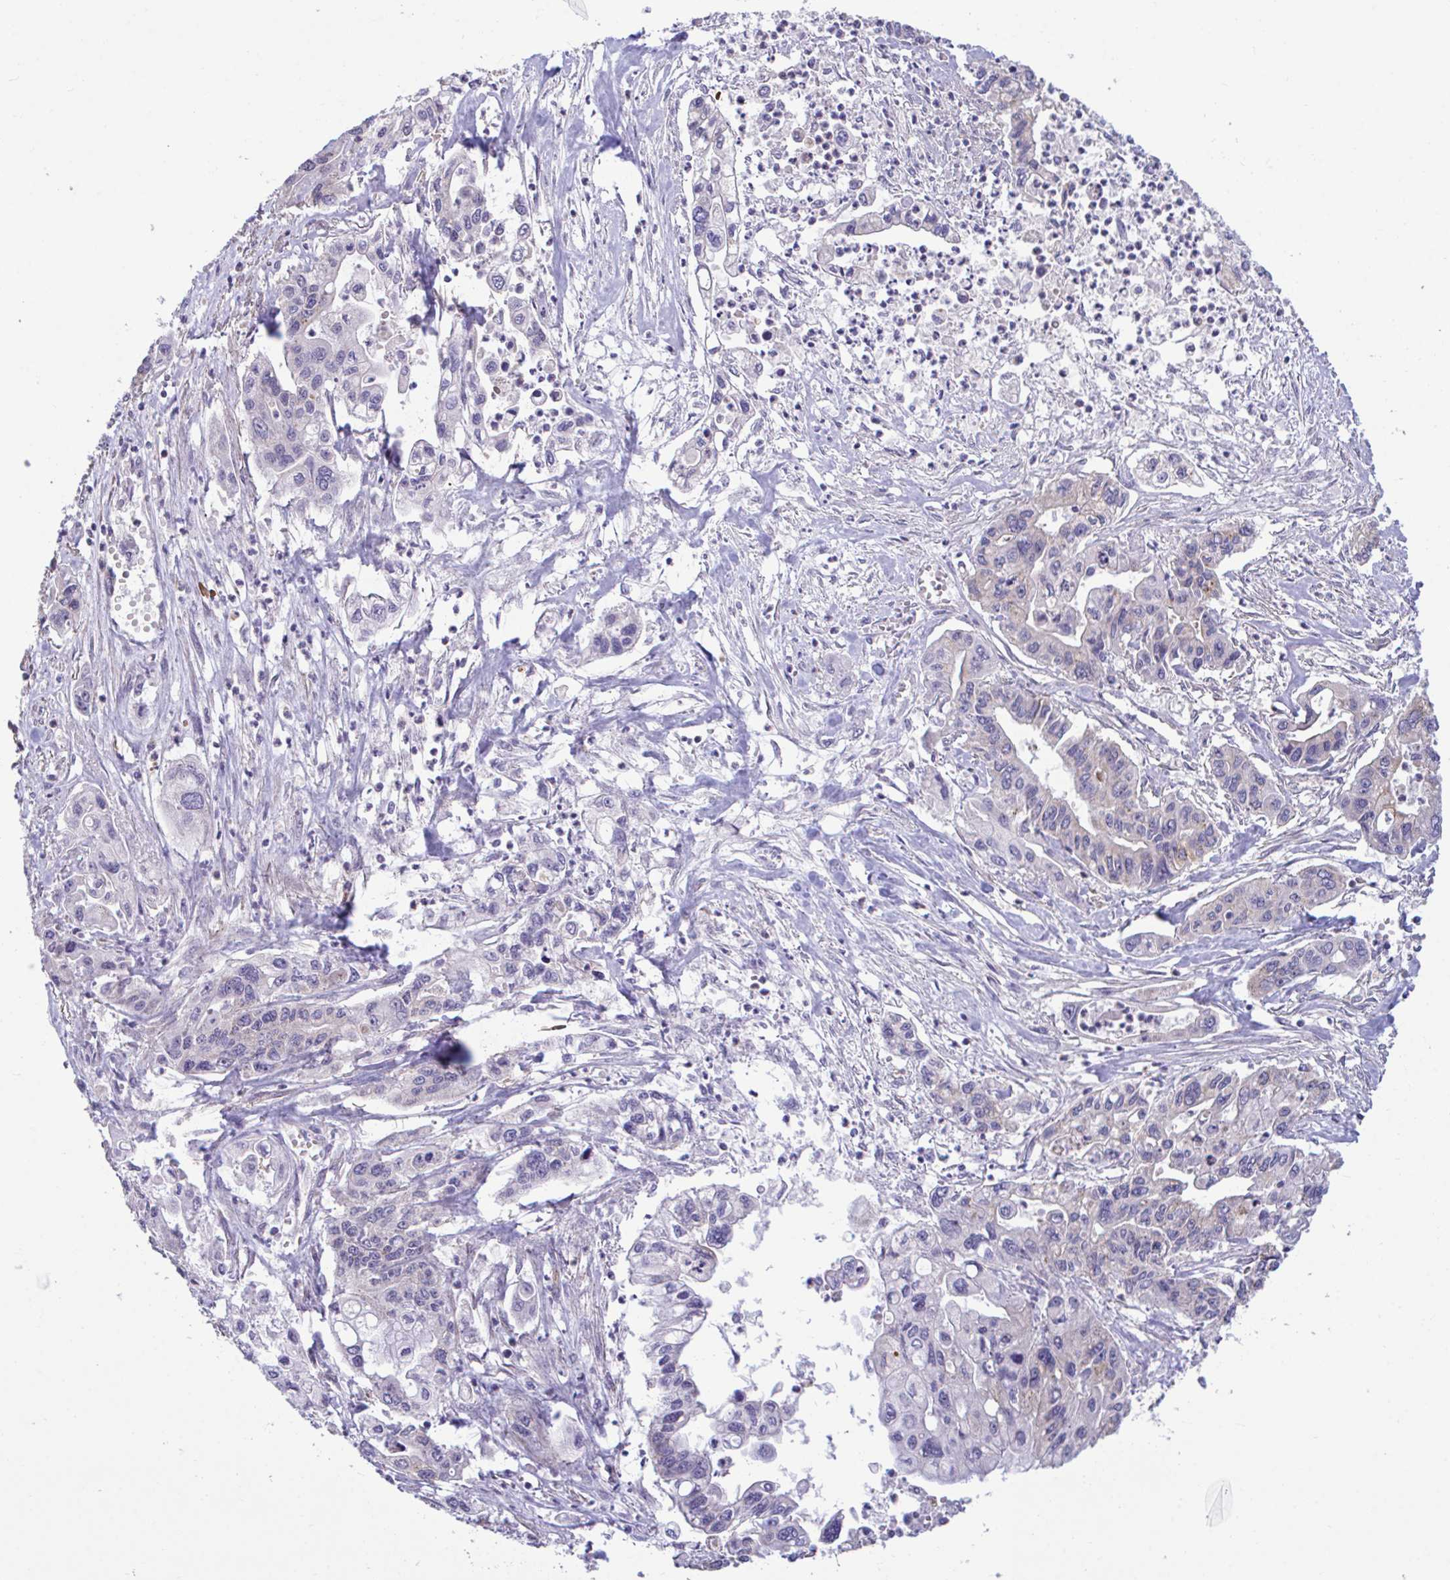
{"staining": {"intensity": "negative", "quantity": "none", "location": "none"}, "tissue": "pancreatic cancer", "cell_type": "Tumor cells", "image_type": "cancer", "snomed": [{"axis": "morphology", "description": "Adenocarcinoma, NOS"}, {"axis": "topography", "description": "Pancreas"}], "caption": "Micrograph shows no protein expression in tumor cells of pancreatic cancer tissue. The staining is performed using DAB brown chromogen with nuclei counter-stained in using hematoxylin.", "gene": "SARS2", "patient": {"sex": "male", "age": 62}}